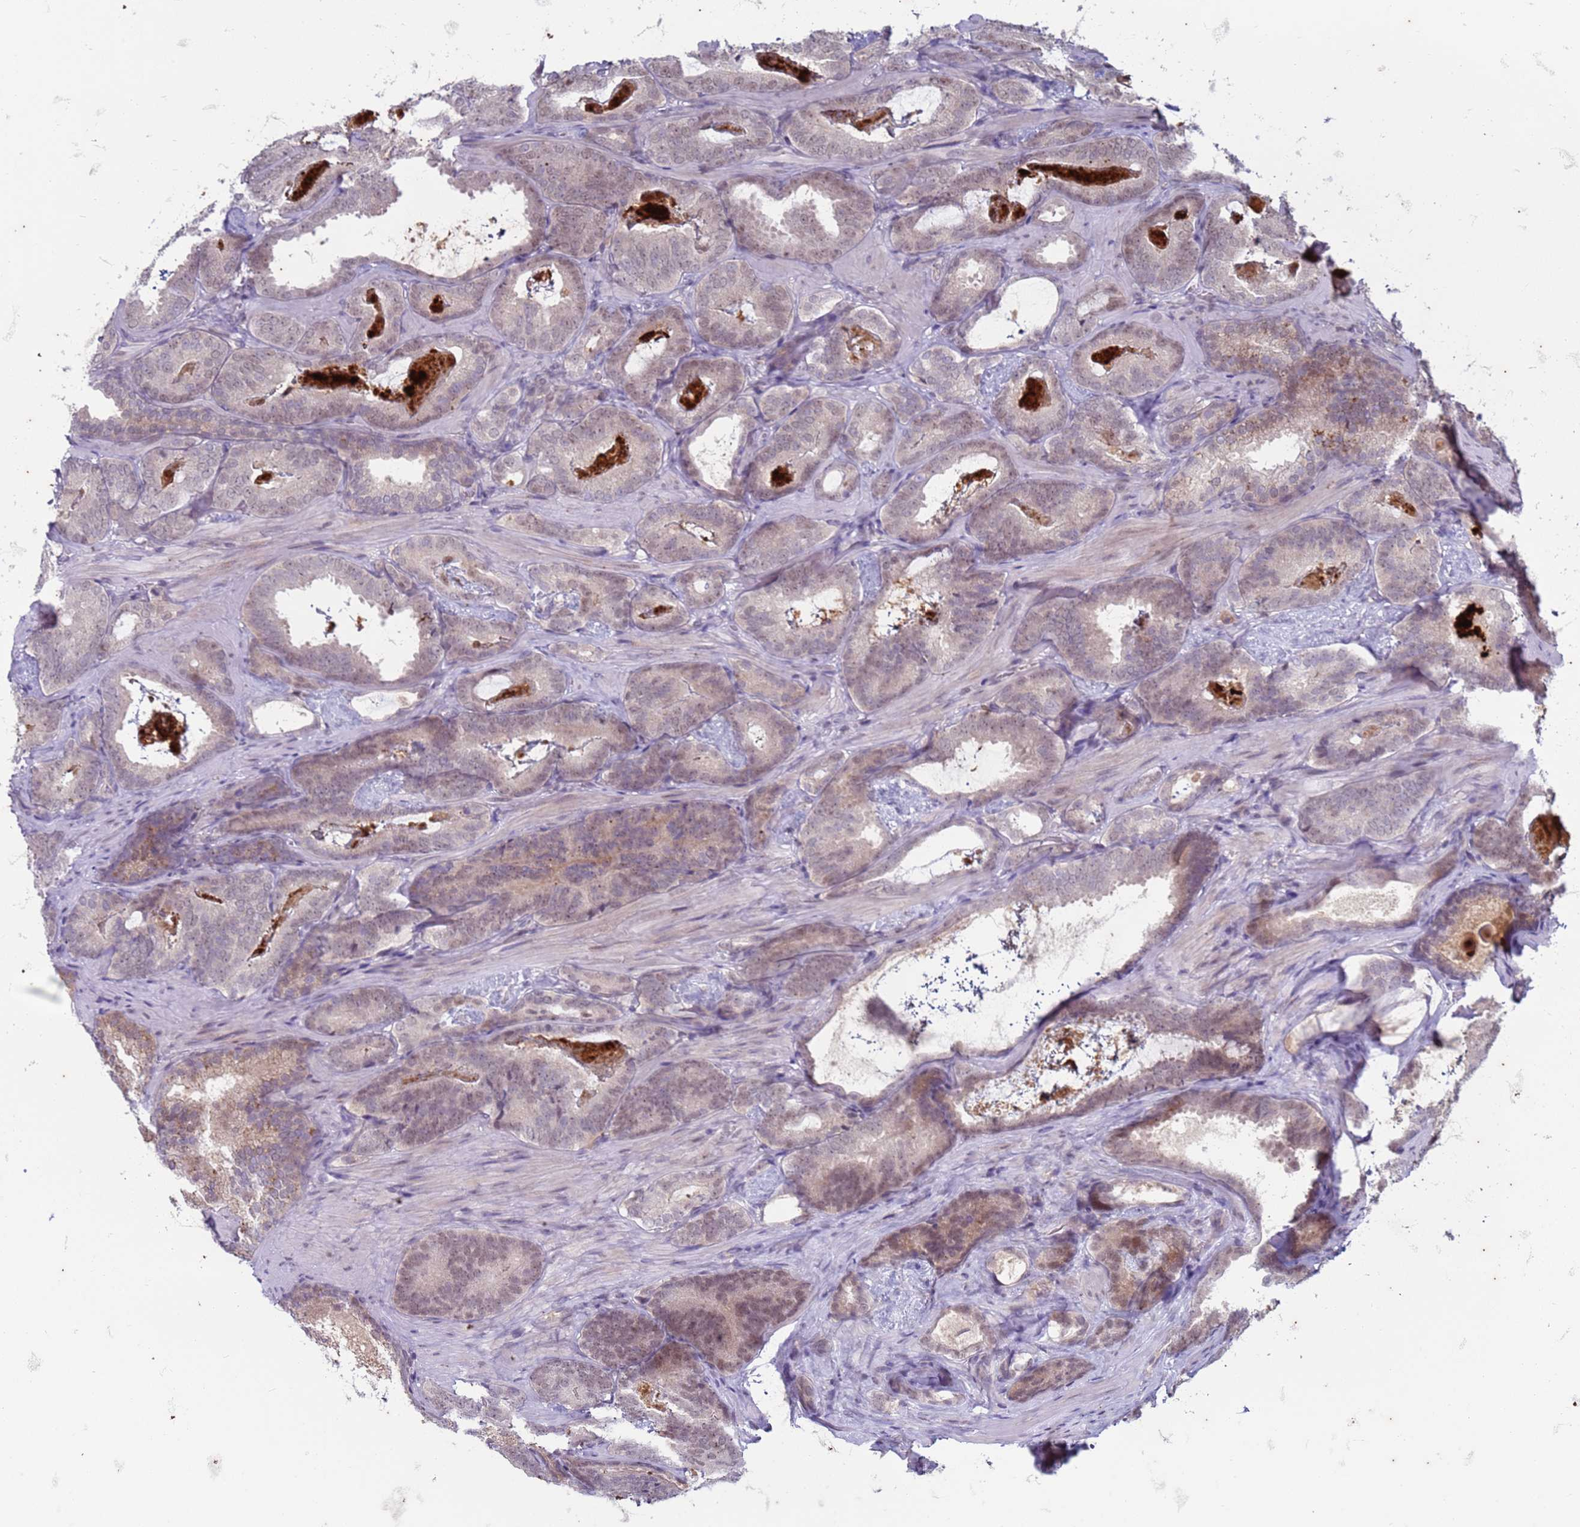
{"staining": {"intensity": "weak", "quantity": "25%-75%", "location": "nuclear"}, "tissue": "prostate cancer", "cell_type": "Tumor cells", "image_type": "cancer", "snomed": [{"axis": "morphology", "description": "Adenocarcinoma, Low grade"}, {"axis": "topography", "description": "Prostate"}], "caption": "An immunohistochemistry (IHC) histopathology image of tumor tissue is shown. Protein staining in brown shows weak nuclear positivity in prostate cancer within tumor cells. (DAB (3,3'-diaminobenzidine) = brown stain, brightfield microscopy at high magnification).", "gene": "TRMT6", "patient": {"sex": "male", "age": 60}}